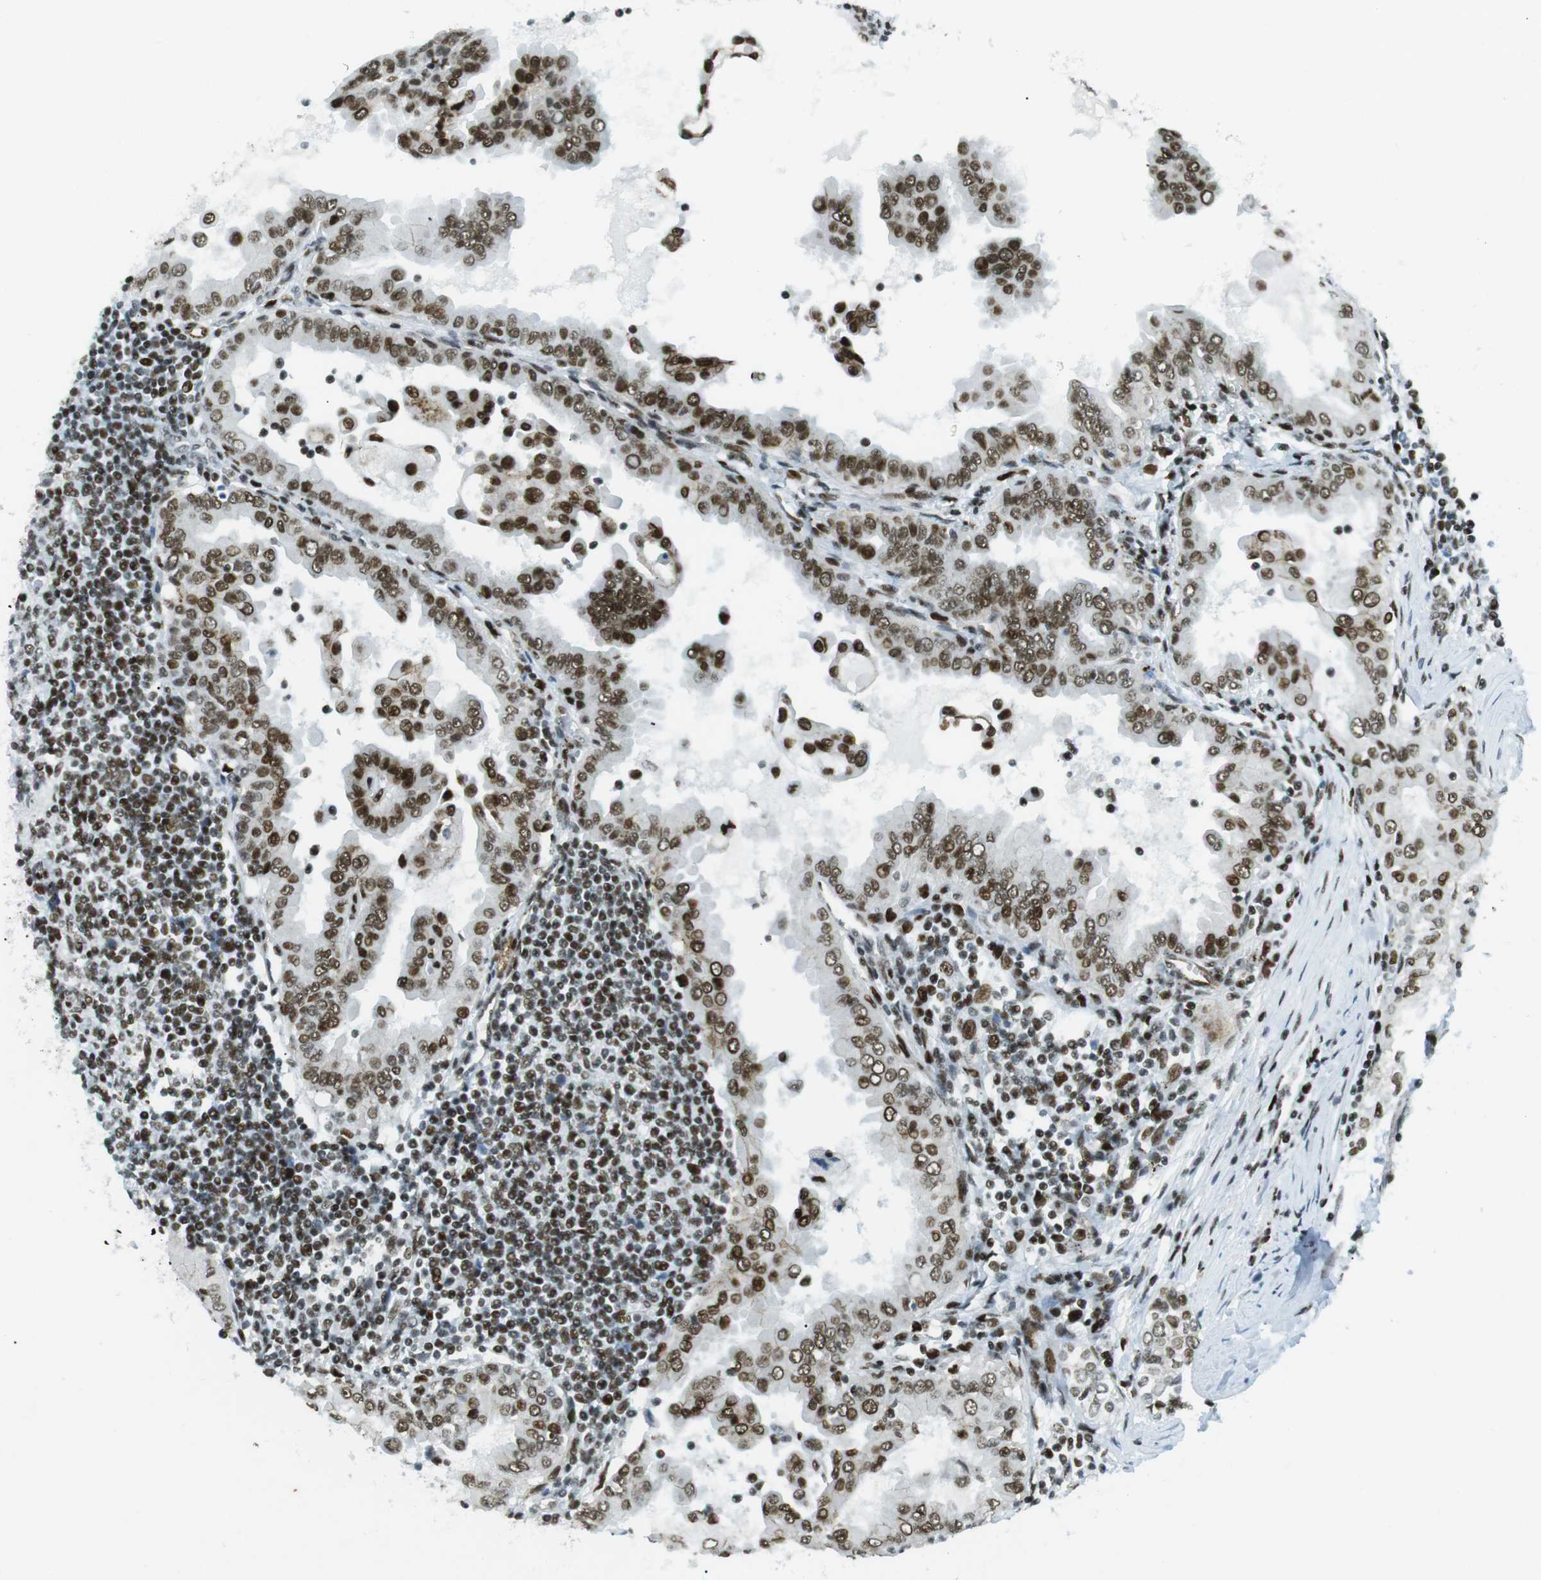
{"staining": {"intensity": "moderate", "quantity": ">75%", "location": "nuclear"}, "tissue": "thyroid cancer", "cell_type": "Tumor cells", "image_type": "cancer", "snomed": [{"axis": "morphology", "description": "Papillary adenocarcinoma, NOS"}, {"axis": "topography", "description": "Thyroid gland"}], "caption": "Immunohistochemical staining of human thyroid cancer displays medium levels of moderate nuclear protein expression in about >75% of tumor cells.", "gene": "ARID1A", "patient": {"sex": "male", "age": 33}}